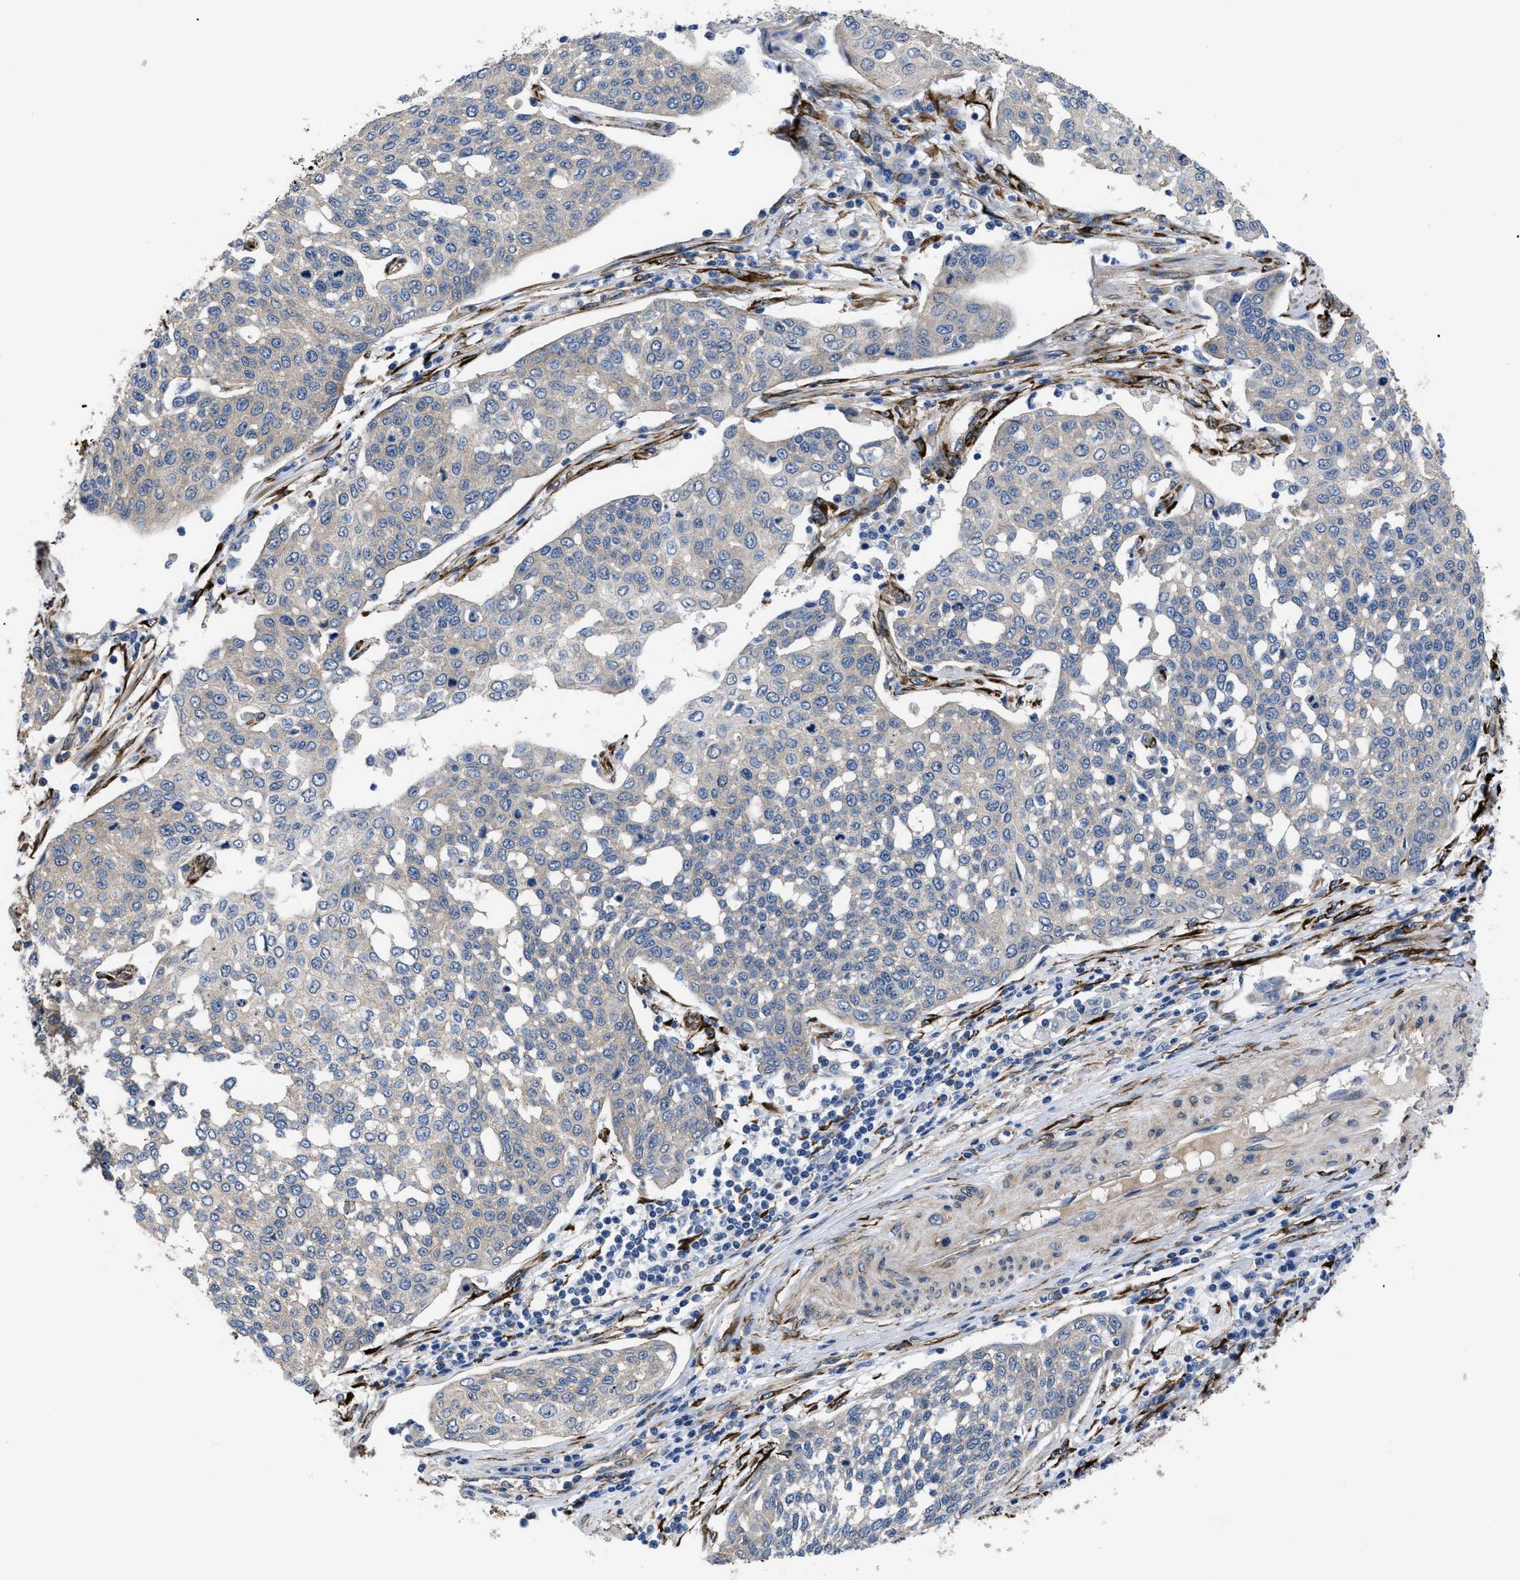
{"staining": {"intensity": "negative", "quantity": "none", "location": "none"}, "tissue": "cervical cancer", "cell_type": "Tumor cells", "image_type": "cancer", "snomed": [{"axis": "morphology", "description": "Squamous cell carcinoma, NOS"}, {"axis": "topography", "description": "Cervix"}], "caption": "Squamous cell carcinoma (cervical) was stained to show a protein in brown. There is no significant staining in tumor cells.", "gene": "SQLE", "patient": {"sex": "female", "age": 34}}